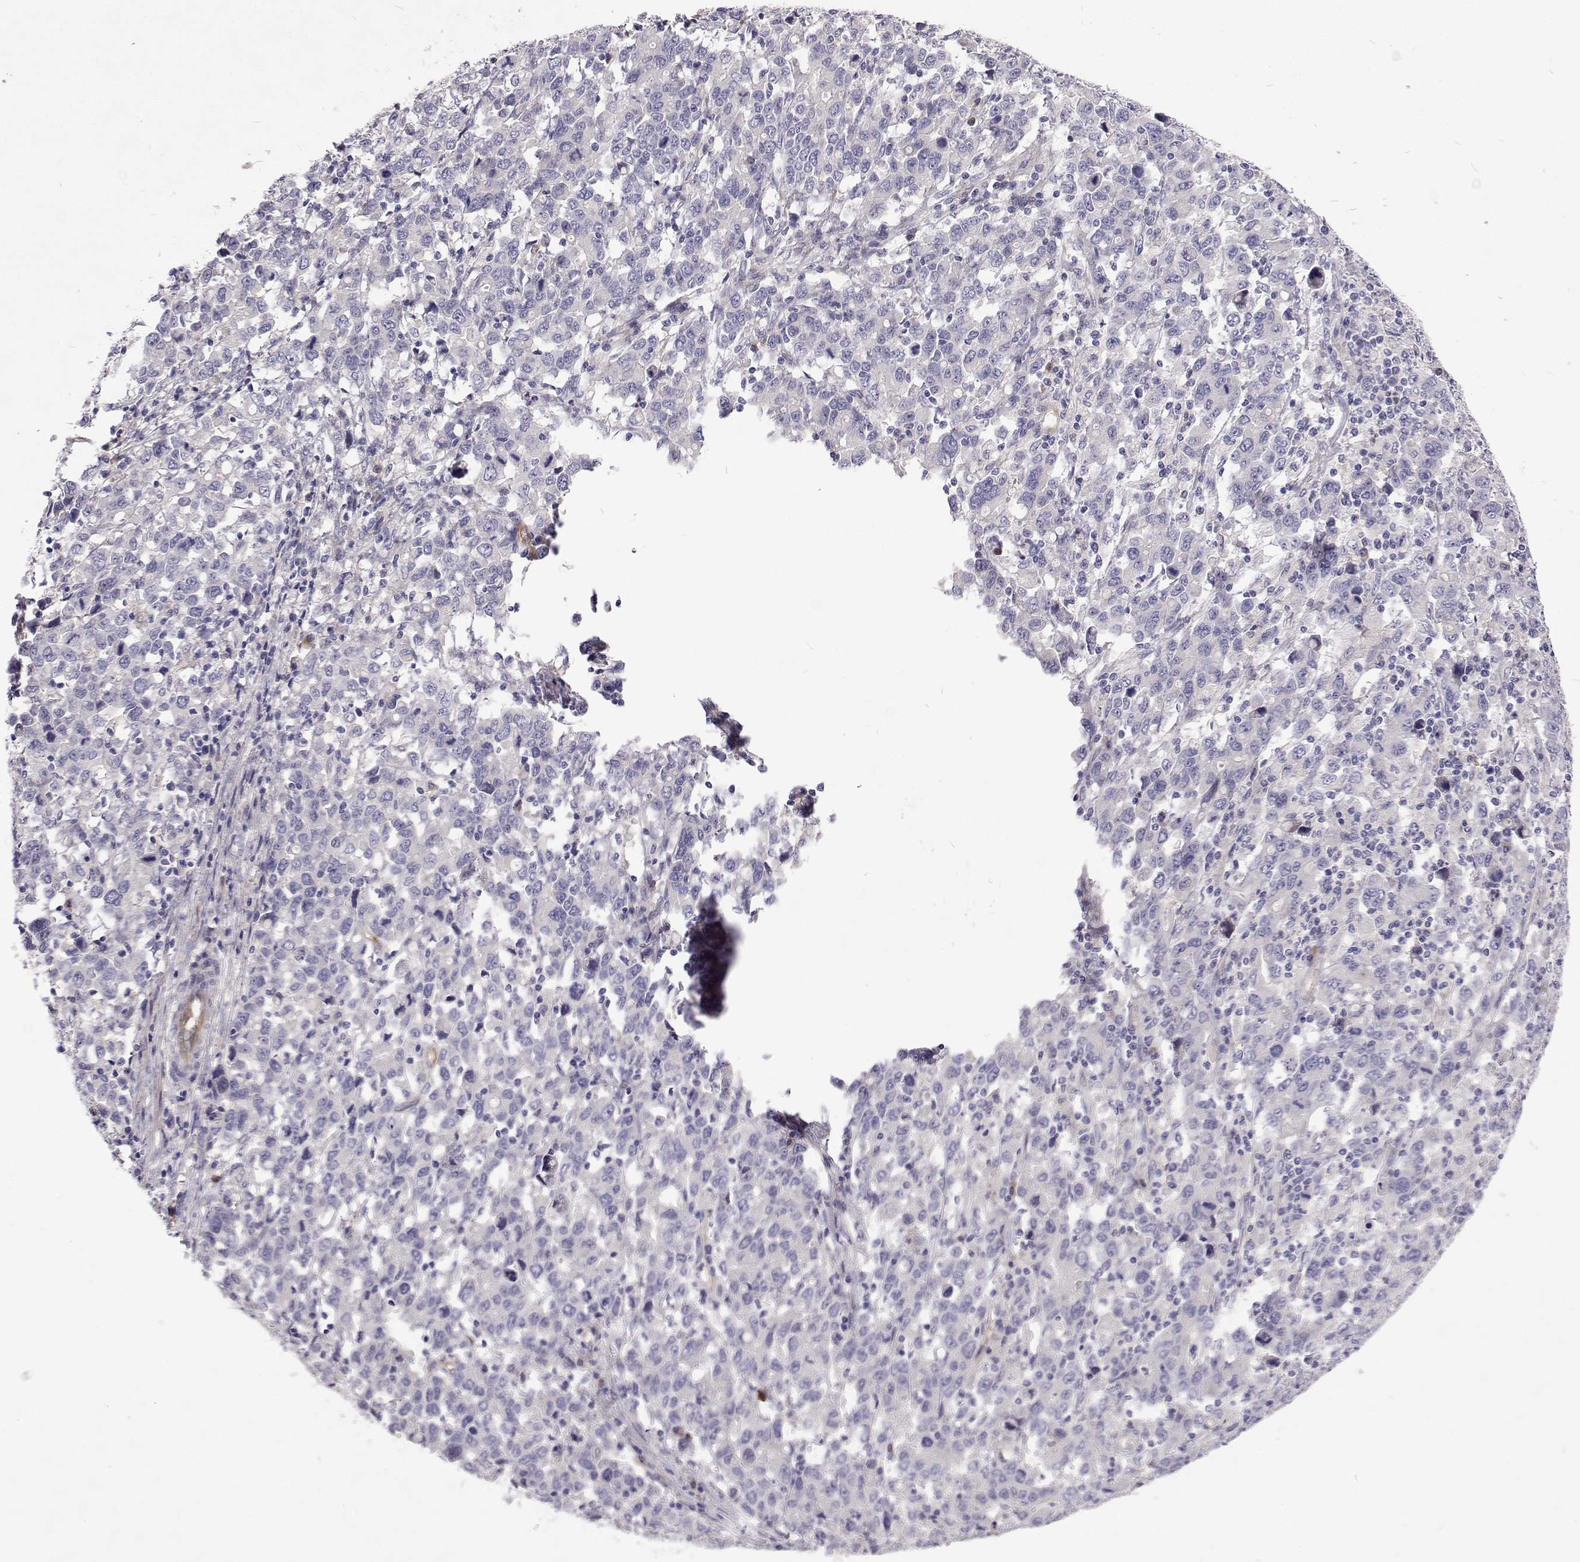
{"staining": {"intensity": "negative", "quantity": "none", "location": "none"}, "tissue": "stomach cancer", "cell_type": "Tumor cells", "image_type": "cancer", "snomed": [{"axis": "morphology", "description": "Adenocarcinoma, NOS"}, {"axis": "topography", "description": "Stomach, upper"}], "caption": "Tumor cells show no significant protein positivity in stomach adenocarcinoma.", "gene": "NPR3", "patient": {"sex": "male", "age": 69}}